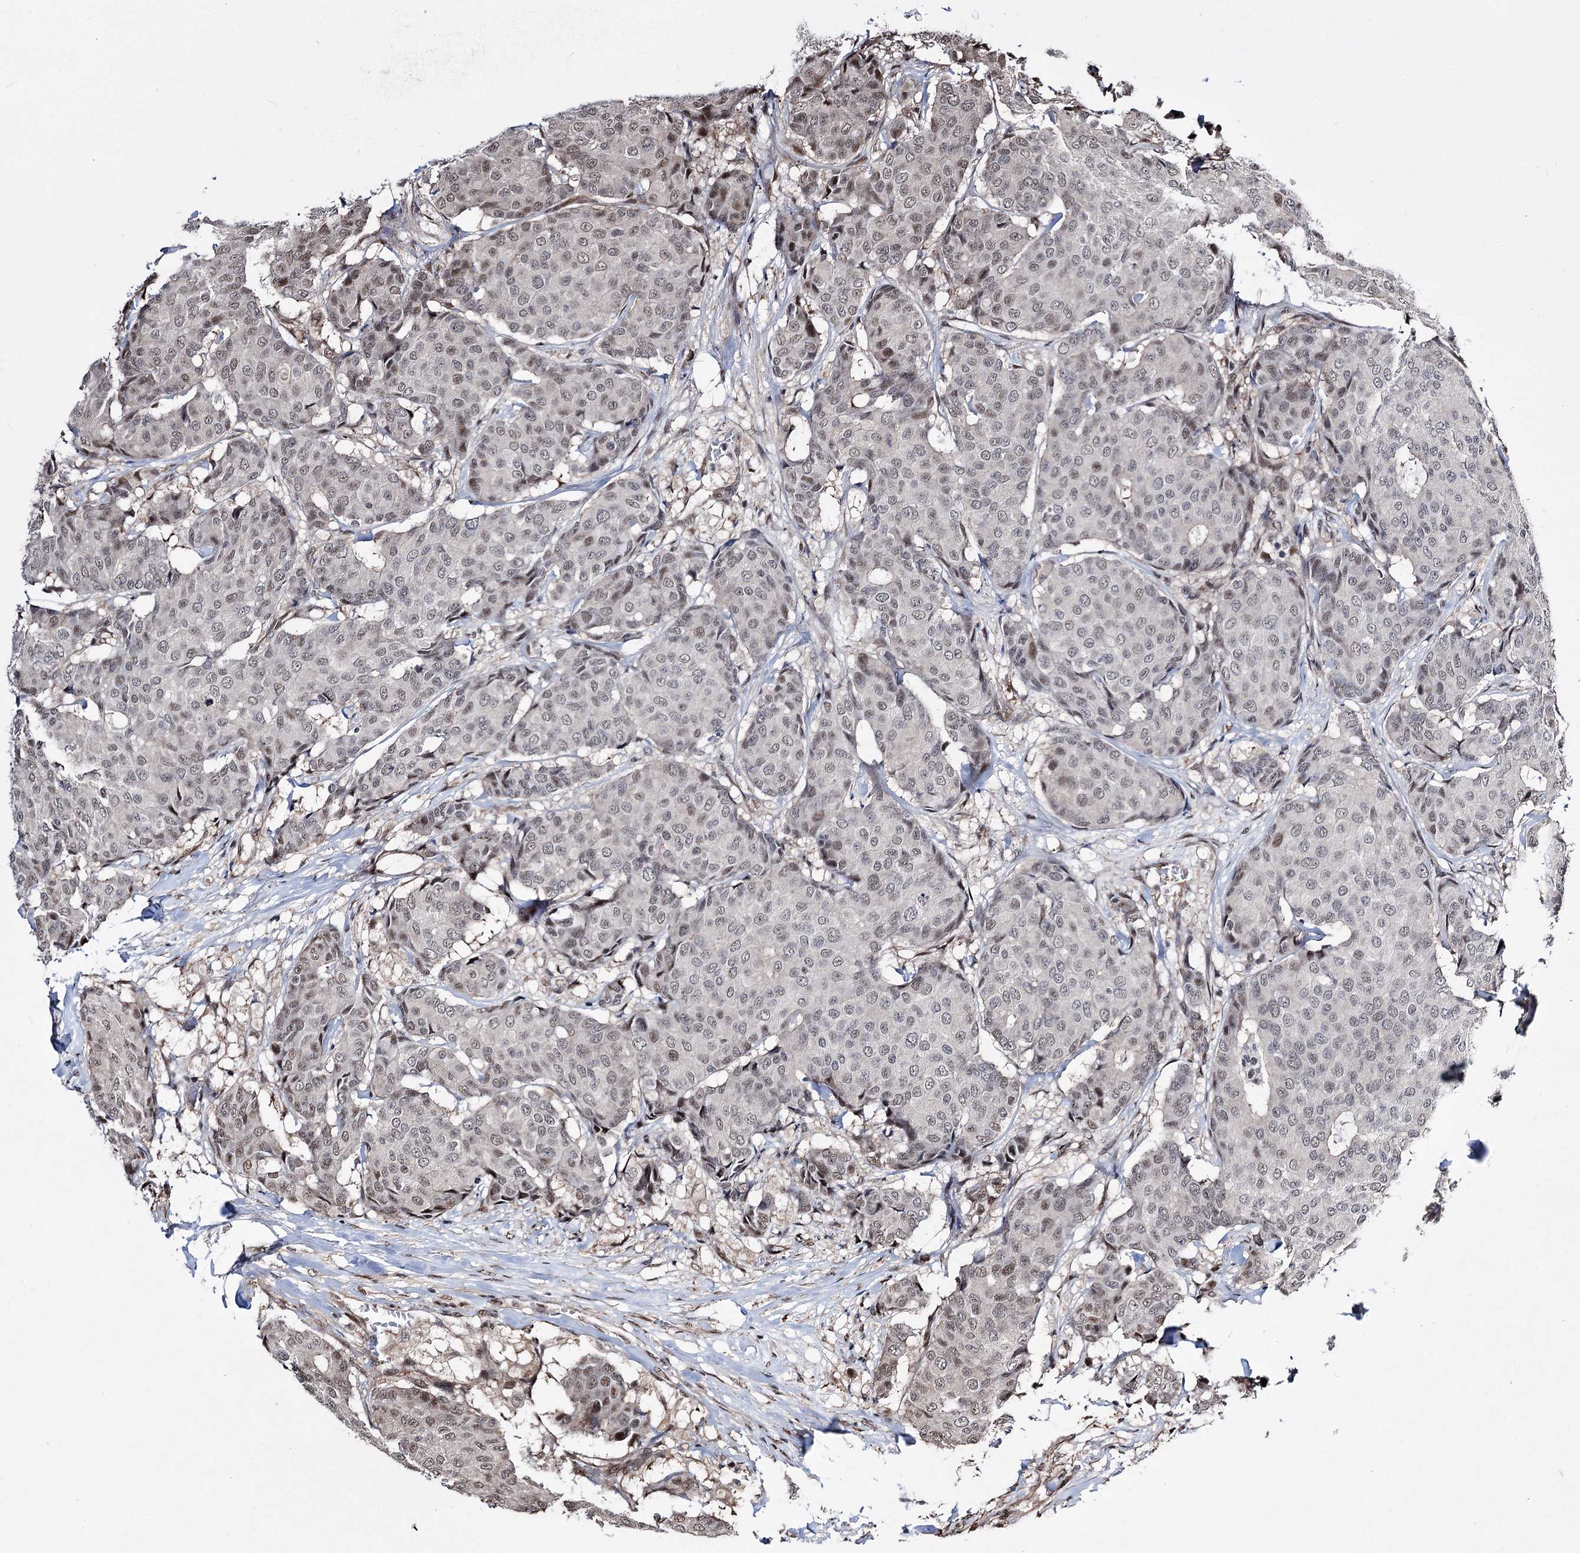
{"staining": {"intensity": "moderate", "quantity": "25%-75%", "location": "nuclear"}, "tissue": "breast cancer", "cell_type": "Tumor cells", "image_type": "cancer", "snomed": [{"axis": "morphology", "description": "Duct carcinoma"}, {"axis": "topography", "description": "Breast"}], "caption": "Protein analysis of breast cancer (infiltrating ductal carcinoma) tissue exhibits moderate nuclear expression in about 25%-75% of tumor cells.", "gene": "CHMP7", "patient": {"sex": "female", "age": 75}}